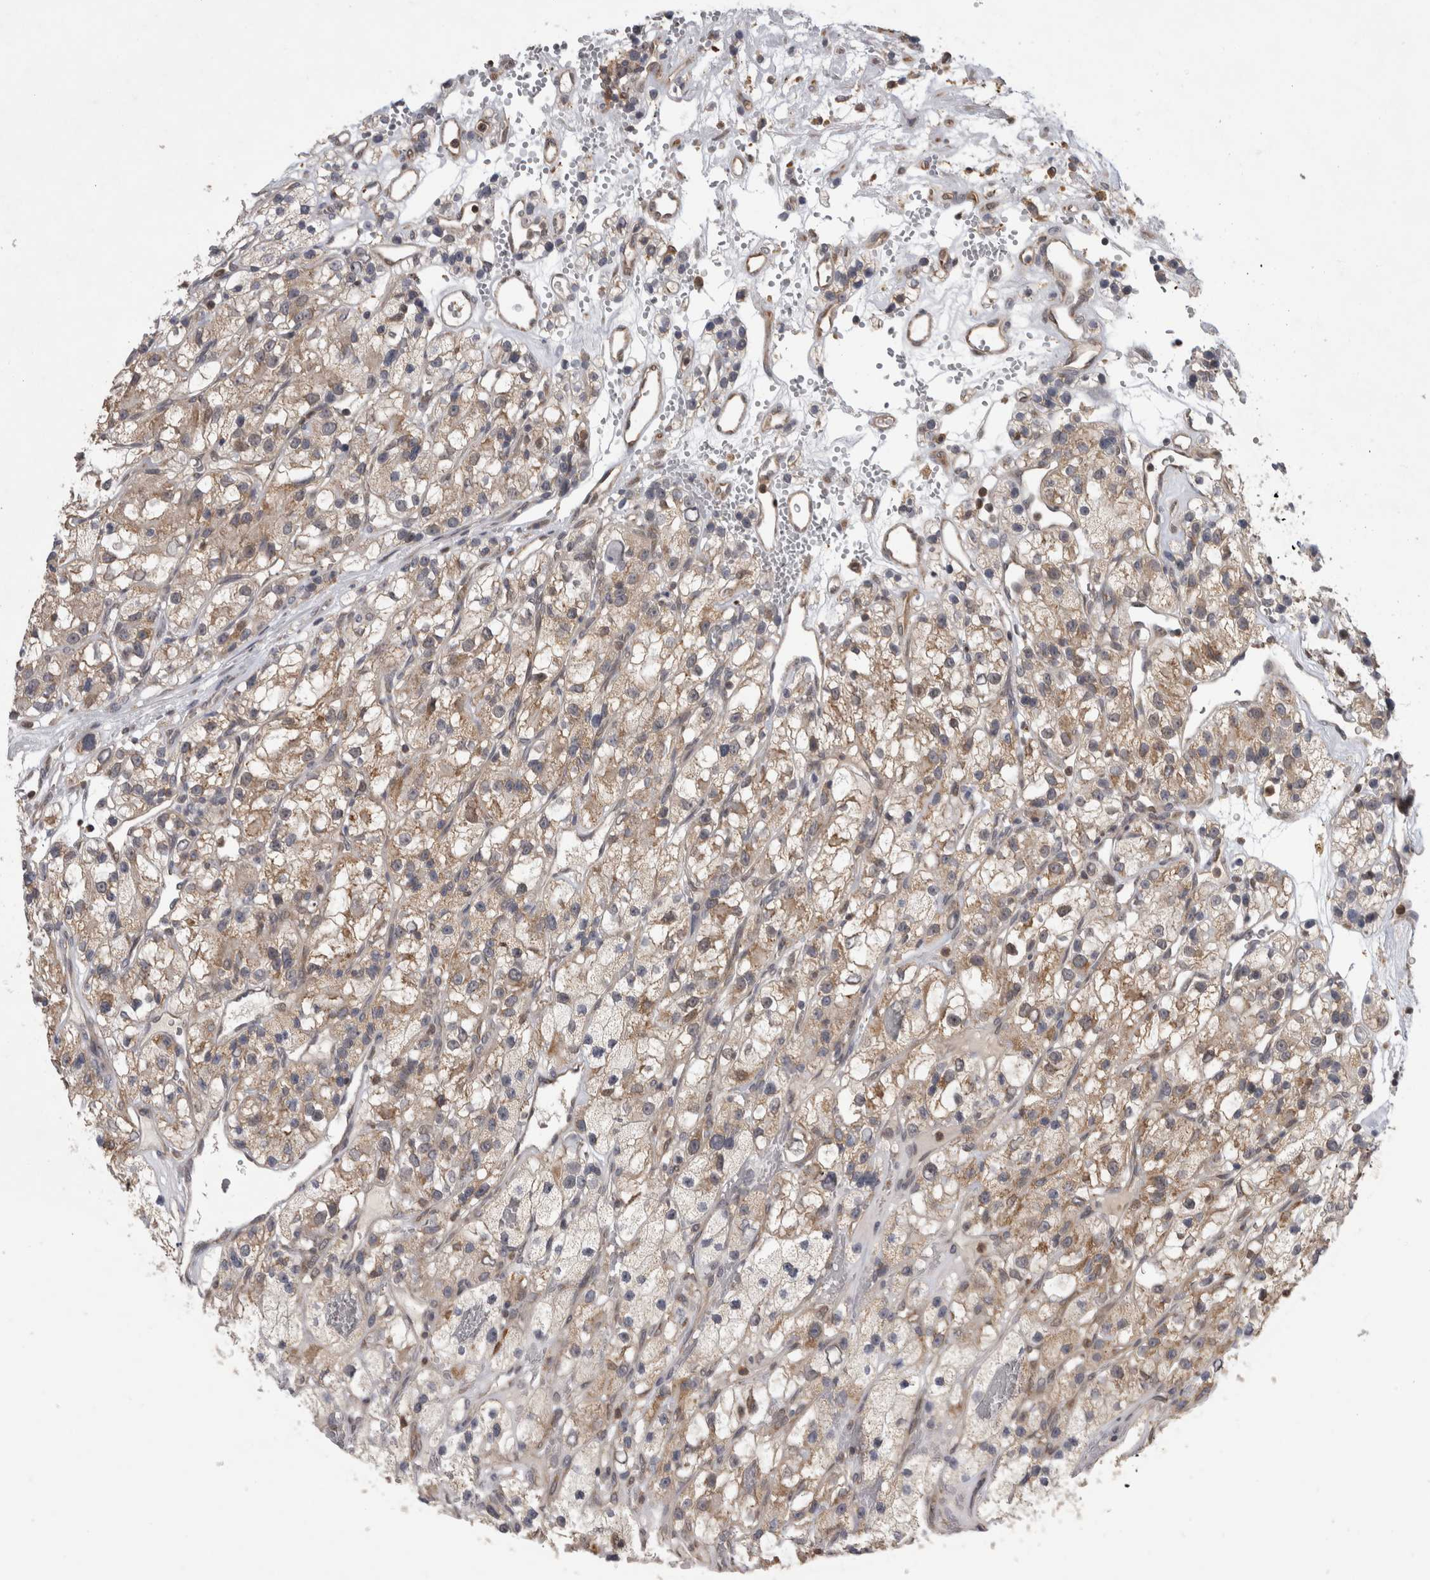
{"staining": {"intensity": "weak", "quantity": ">75%", "location": "cytoplasmic/membranous"}, "tissue": "renal cancer", "cell_type": "Tumor cells", "image_type": "cancer", "snomed": [{"axis": "morphology", "description": "Adenocarcinoma, NOS"}, {"axis": "topography", "description": "Kidney"}], "caption": "A brown stain labels weak cytoplasmic/membranous positivity of a protein in human renal adenocarcinoma tumor cells.", "gene": "KCNIP1", "patient": {"sex": "female", "age": 57}}